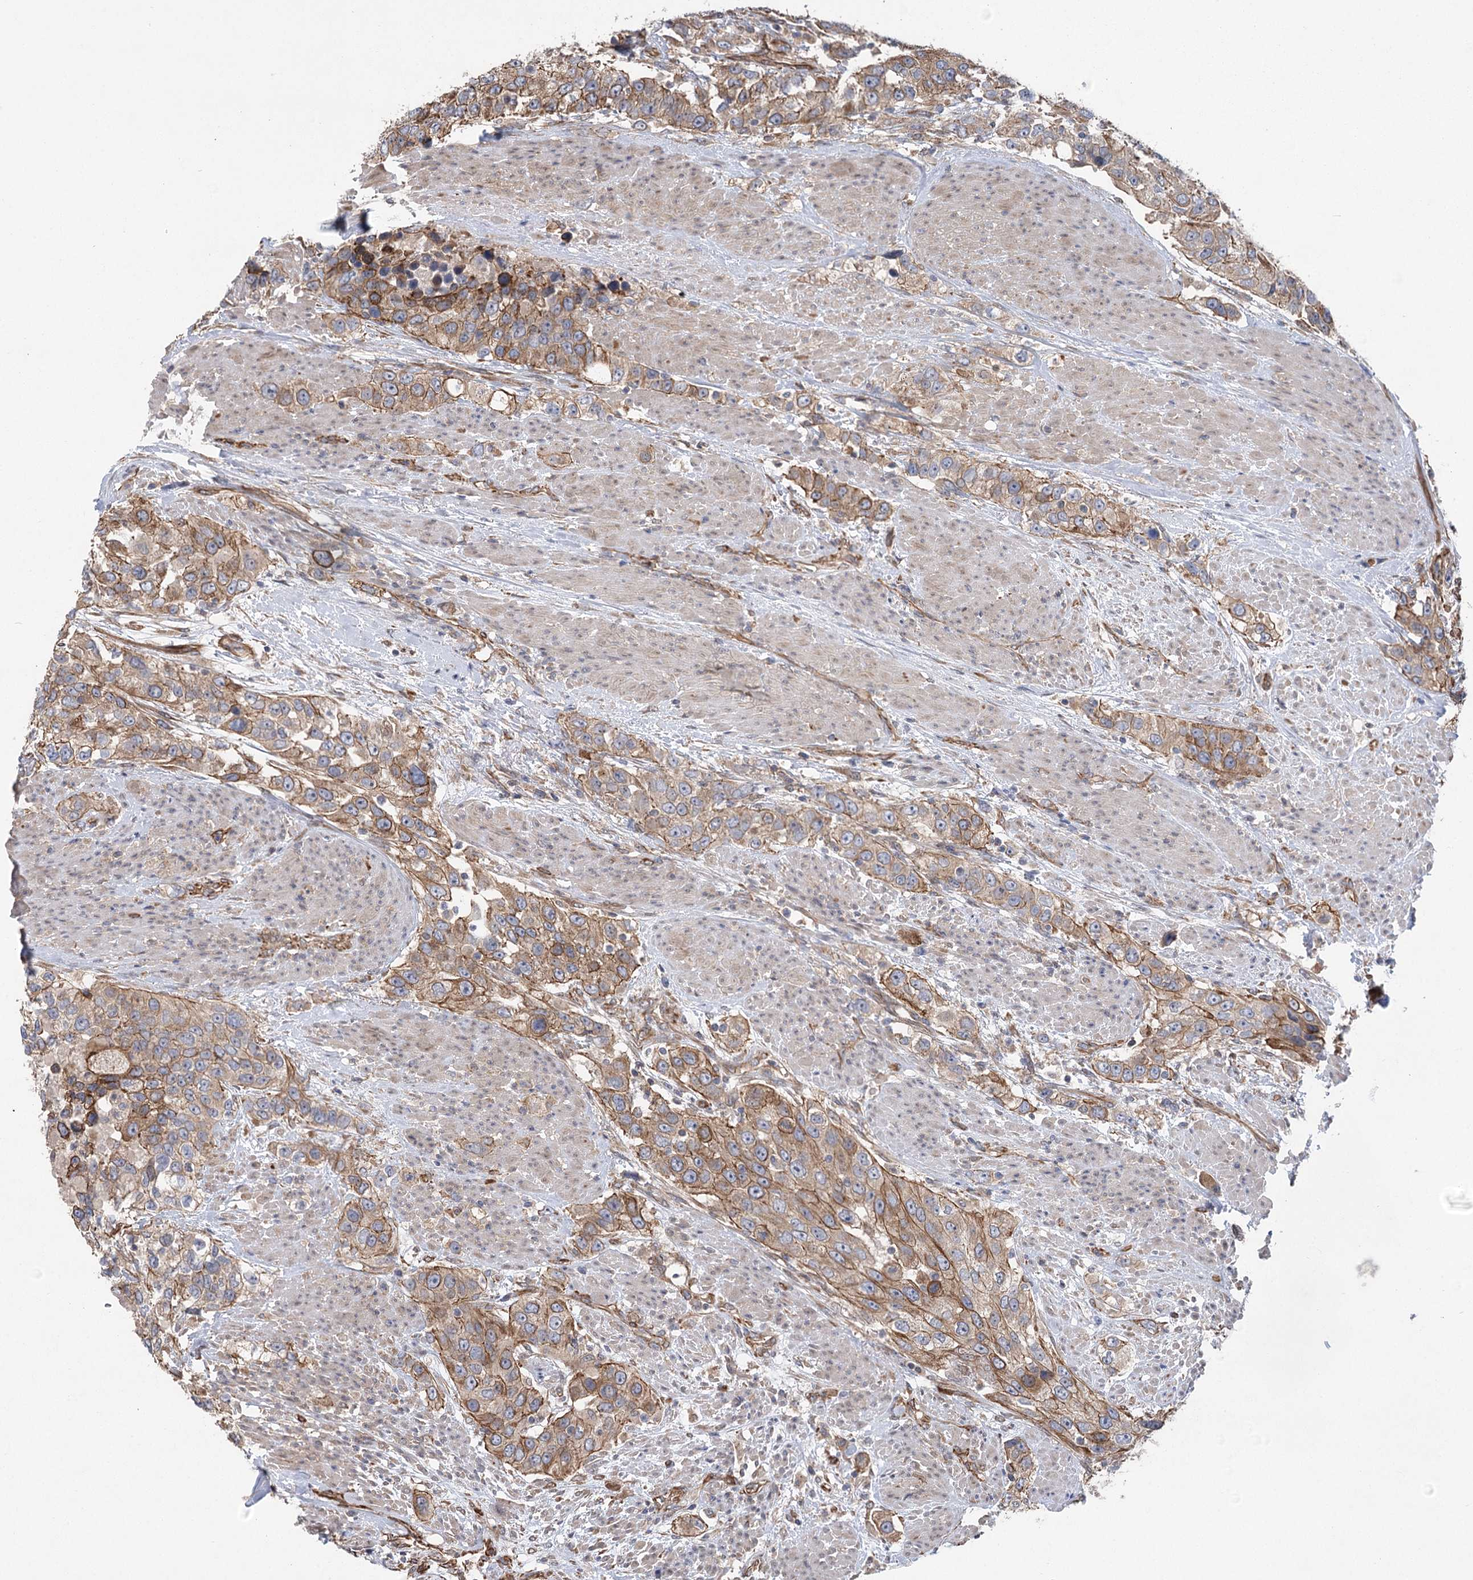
{"staining": {"intensity": "moderate", "quantity": ">75%", "location": "cytoplasmic/membranous"}, "tissue": "urothelial cancer", "cell_type": "Tumor cells", "image_type": "cancer", "snomed": [{"axis": "morphology", "description": "Urothelial carcinoma, High grade"}, {"axis": "topography", "description": "Urinary bladder"}], "caption": "Immunohistochemistry (IHC) histopathology image of neoplastic tissue: human urothelial cancer stained using IHC displays medium levels of moderate protein expression localized specifically in the cytoplasmic/membranous of tumor cells, appearing as a cytoplasmic/membranous brown color.", "gene": "RWDD4", "patient": {"sex": "female", "age": 80}}